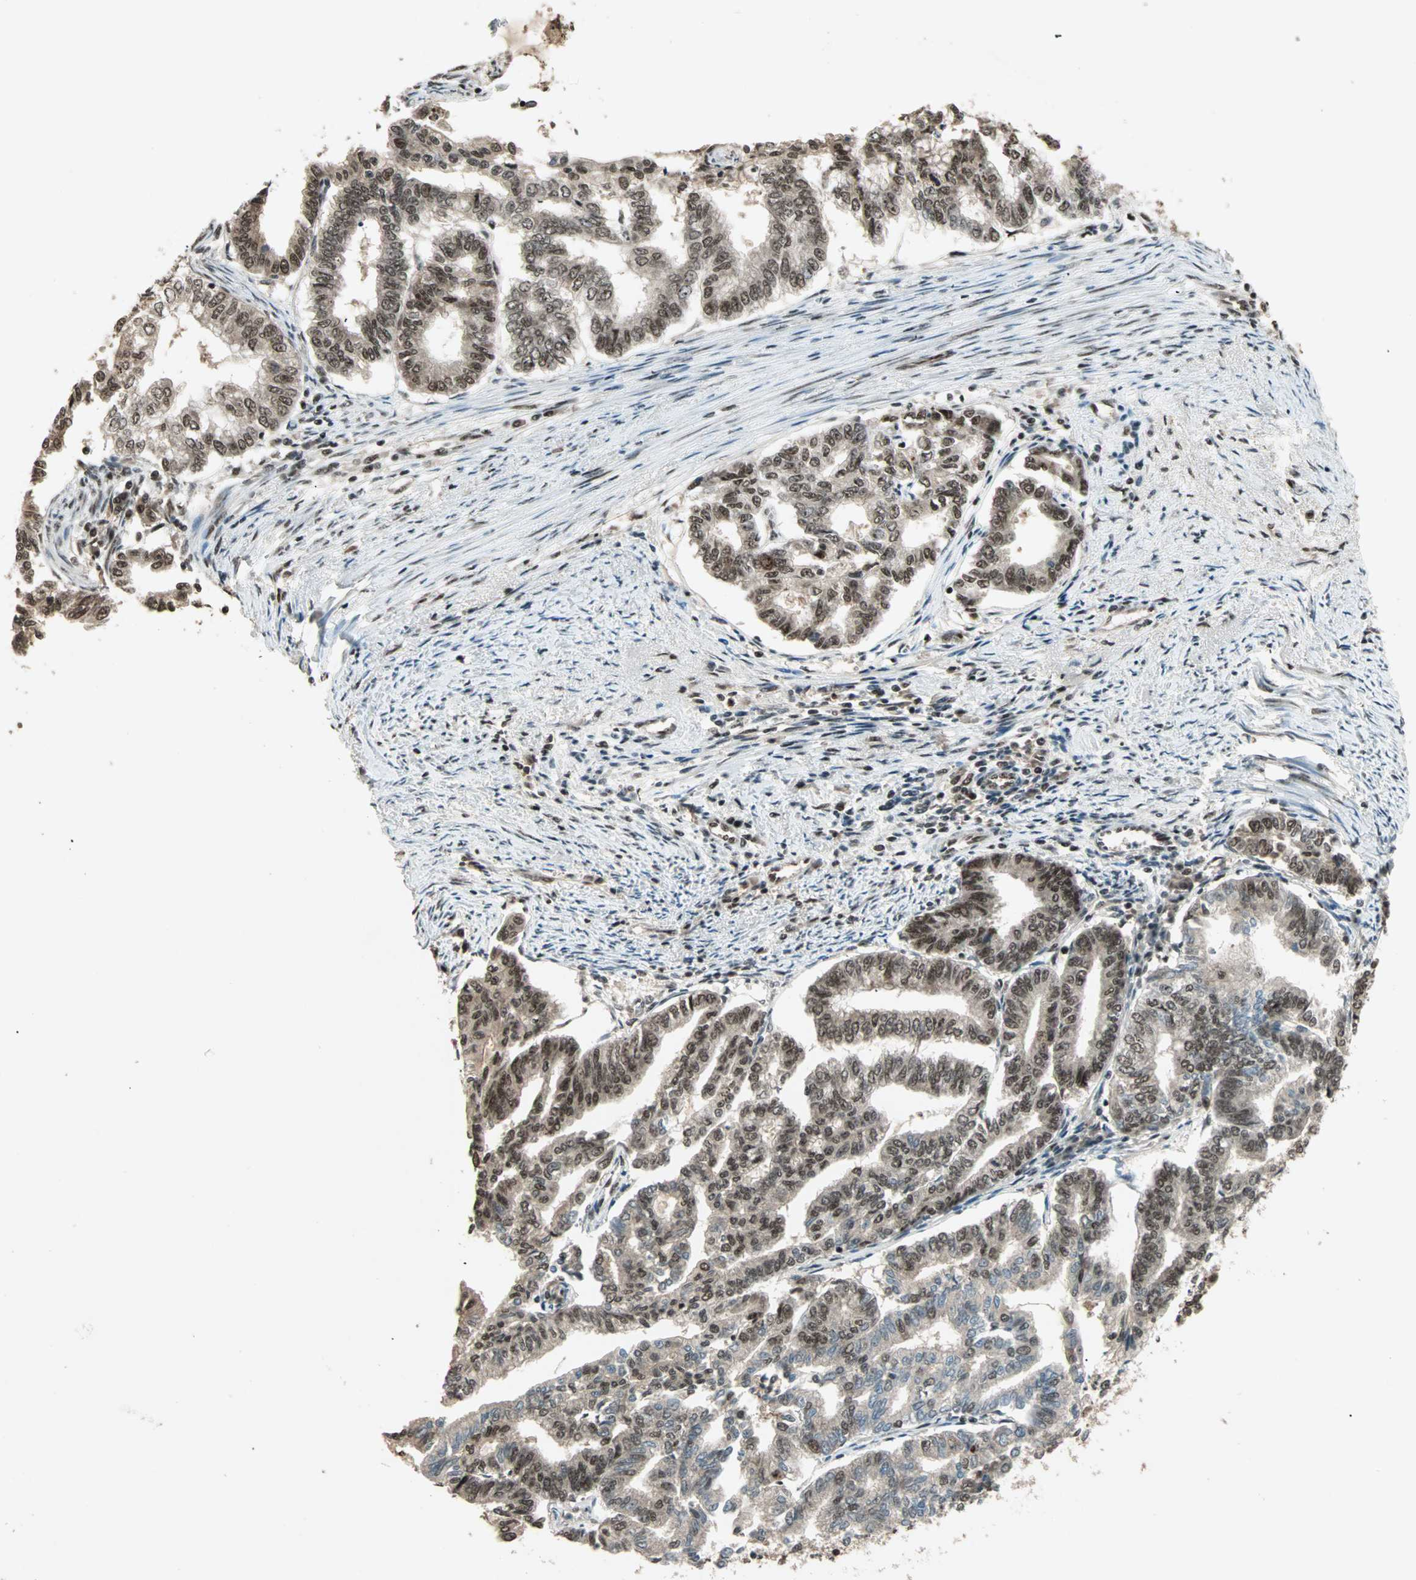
{"staining": {"intensity": "moderate", "quantity": ">75%", "location": "cytoplasmic/membranous,nuclear"}, "tissue": "endometrial cancer", "cell_type": "Tumor cells", "image_type": "cancer", "snomed": [{"axis": "morphology", "description": "Adenocarcinoma, NOS"}, {"axis": "topography", "description": "Endometrium"}], "caption": "Endometrial cancer (adenocarcinoma) stained for a protein (brown) exhibits moderate cytoplasmic/membranous and nuclear positive positivity in about >75% of tumor cells.", "gene": "ZNF44", "patient": {"sex": "female", "age": 79}}